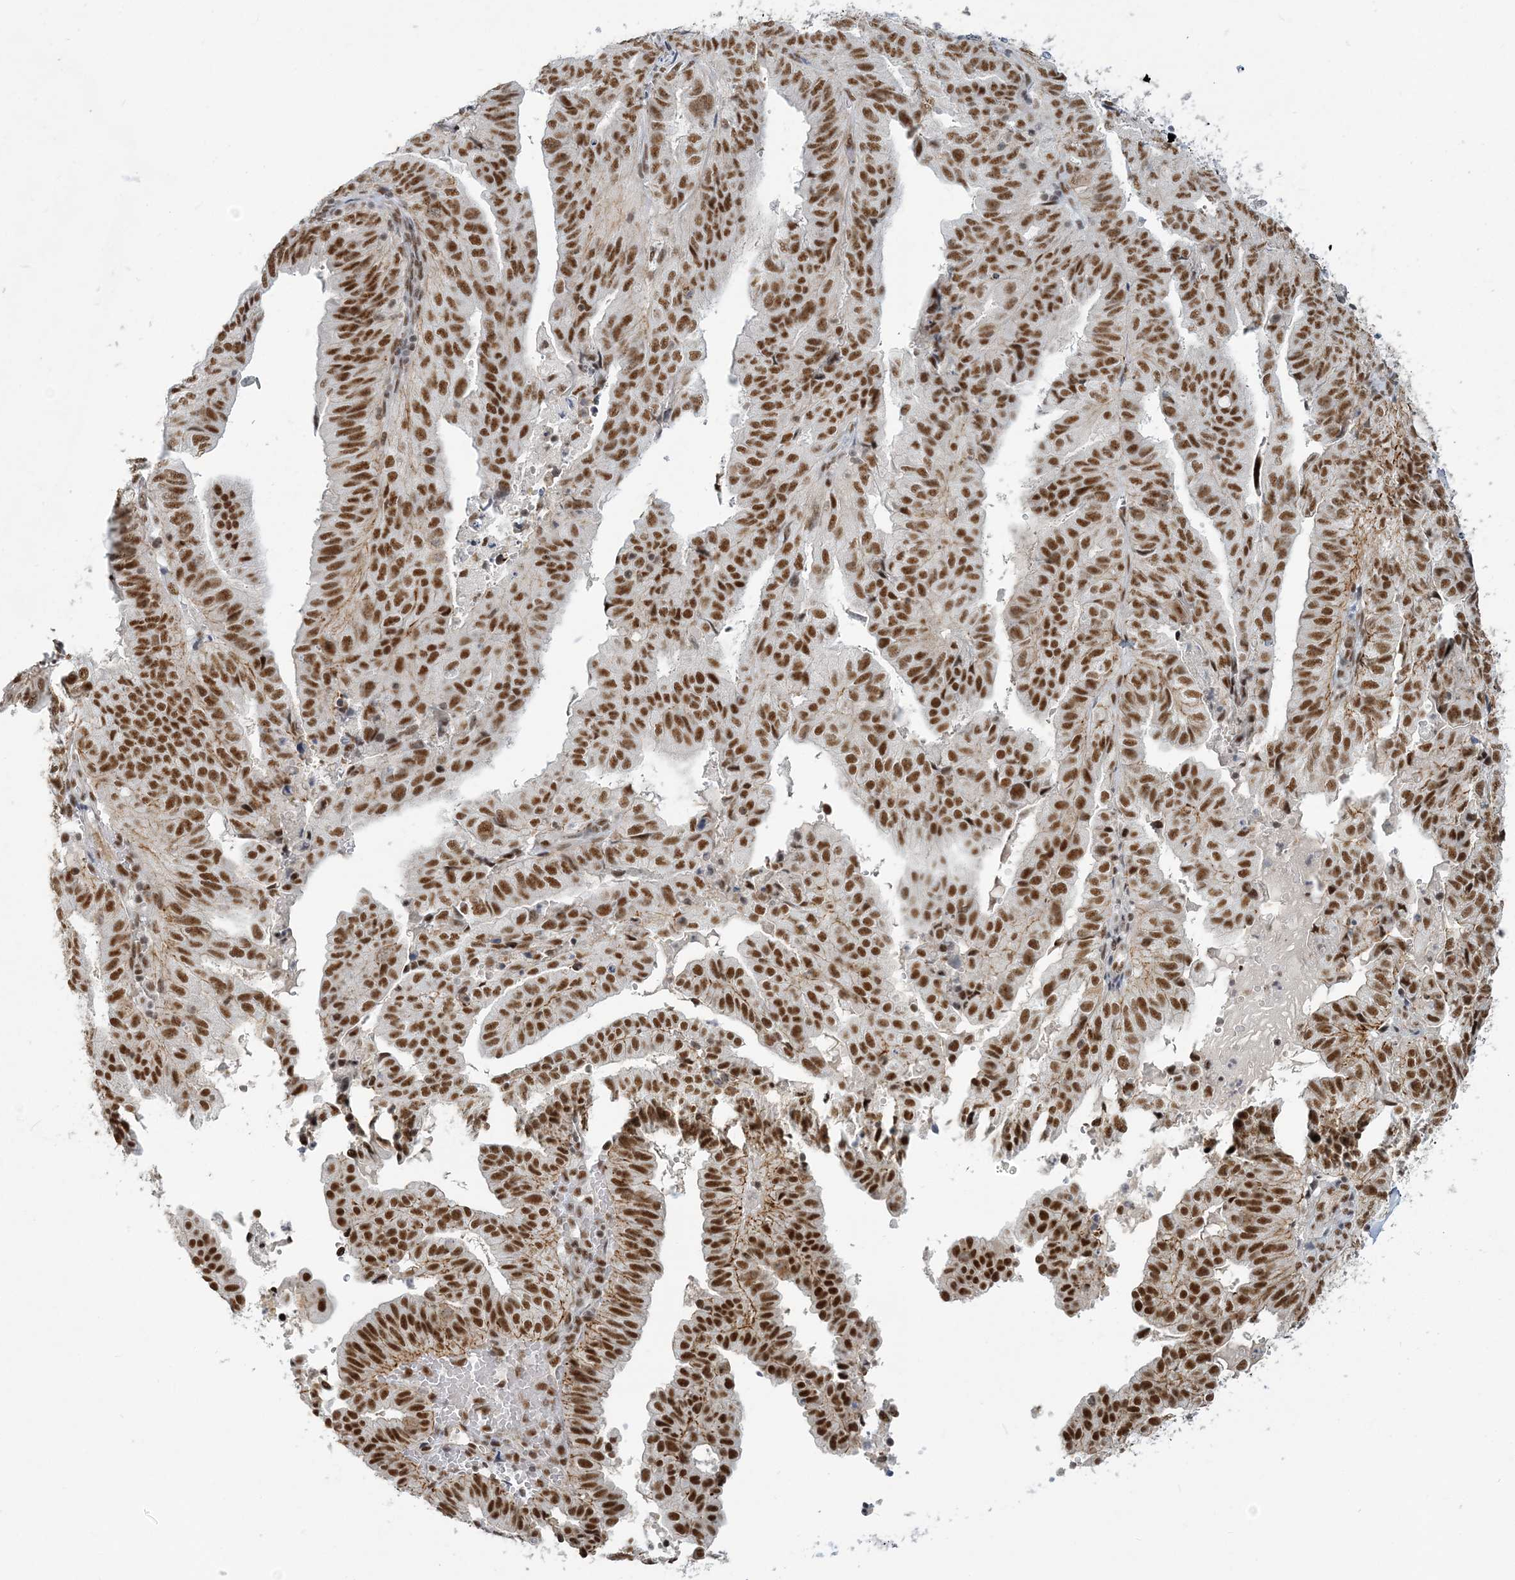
{"staining": {"intensity": "strong", "quantity": ">75%", "location": "nuclear"}, "tissue": "endometrial cancer", "cell_type": "Tumor cells", "image_type": "cancer", "snomed": [{"axis": "morphology", "description": "Adenocarcinoma, NOS"}, {"axis": "topography", "description": "Uterus"}], "caption": "Immunohistochemical staining of human endometrial cancer shows high levels of strong nuclear protein expression in approximately >75% of tumor cells.", "gene": "PLRG1", "patient": {"sex": "female", "age": 77}}